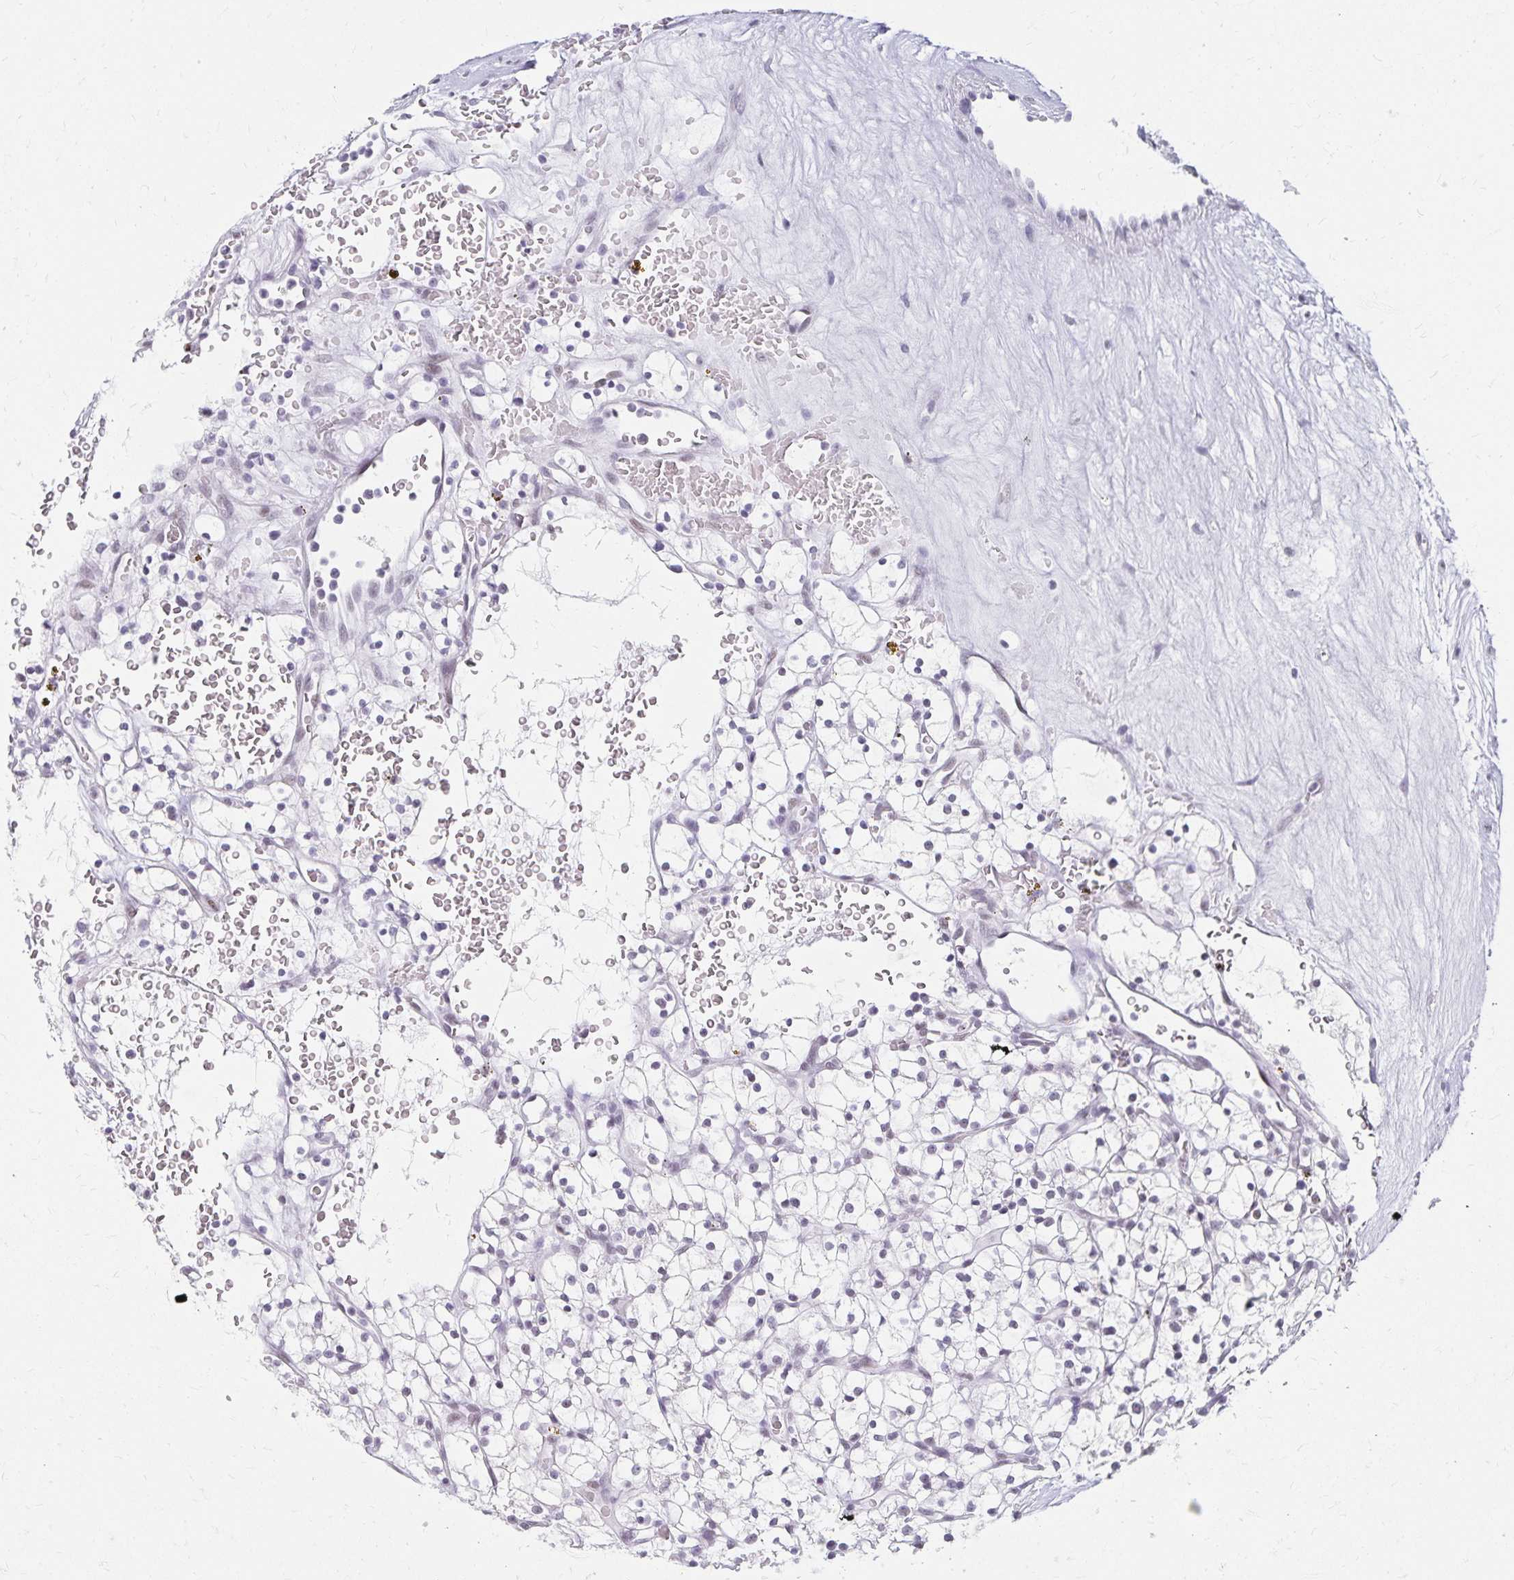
{"staining": {"intensity": "negative", "quantity": "none", "location": "none"}, "tissue": "renal cancer", "cell_type": "Tumor cells", "image_type": "cancer", "snomed": [{"axis": "morphology", "description": "Adenocarcinoma, NOS"}, {"axis": "topography", "description": "Kidney"}], "caption": "Renal adenocarcinoma stained for a protein using IHC displays no expression tumor cells.", "gene": "C20orf85", "patient": {"sex": "female", "age": 64}}